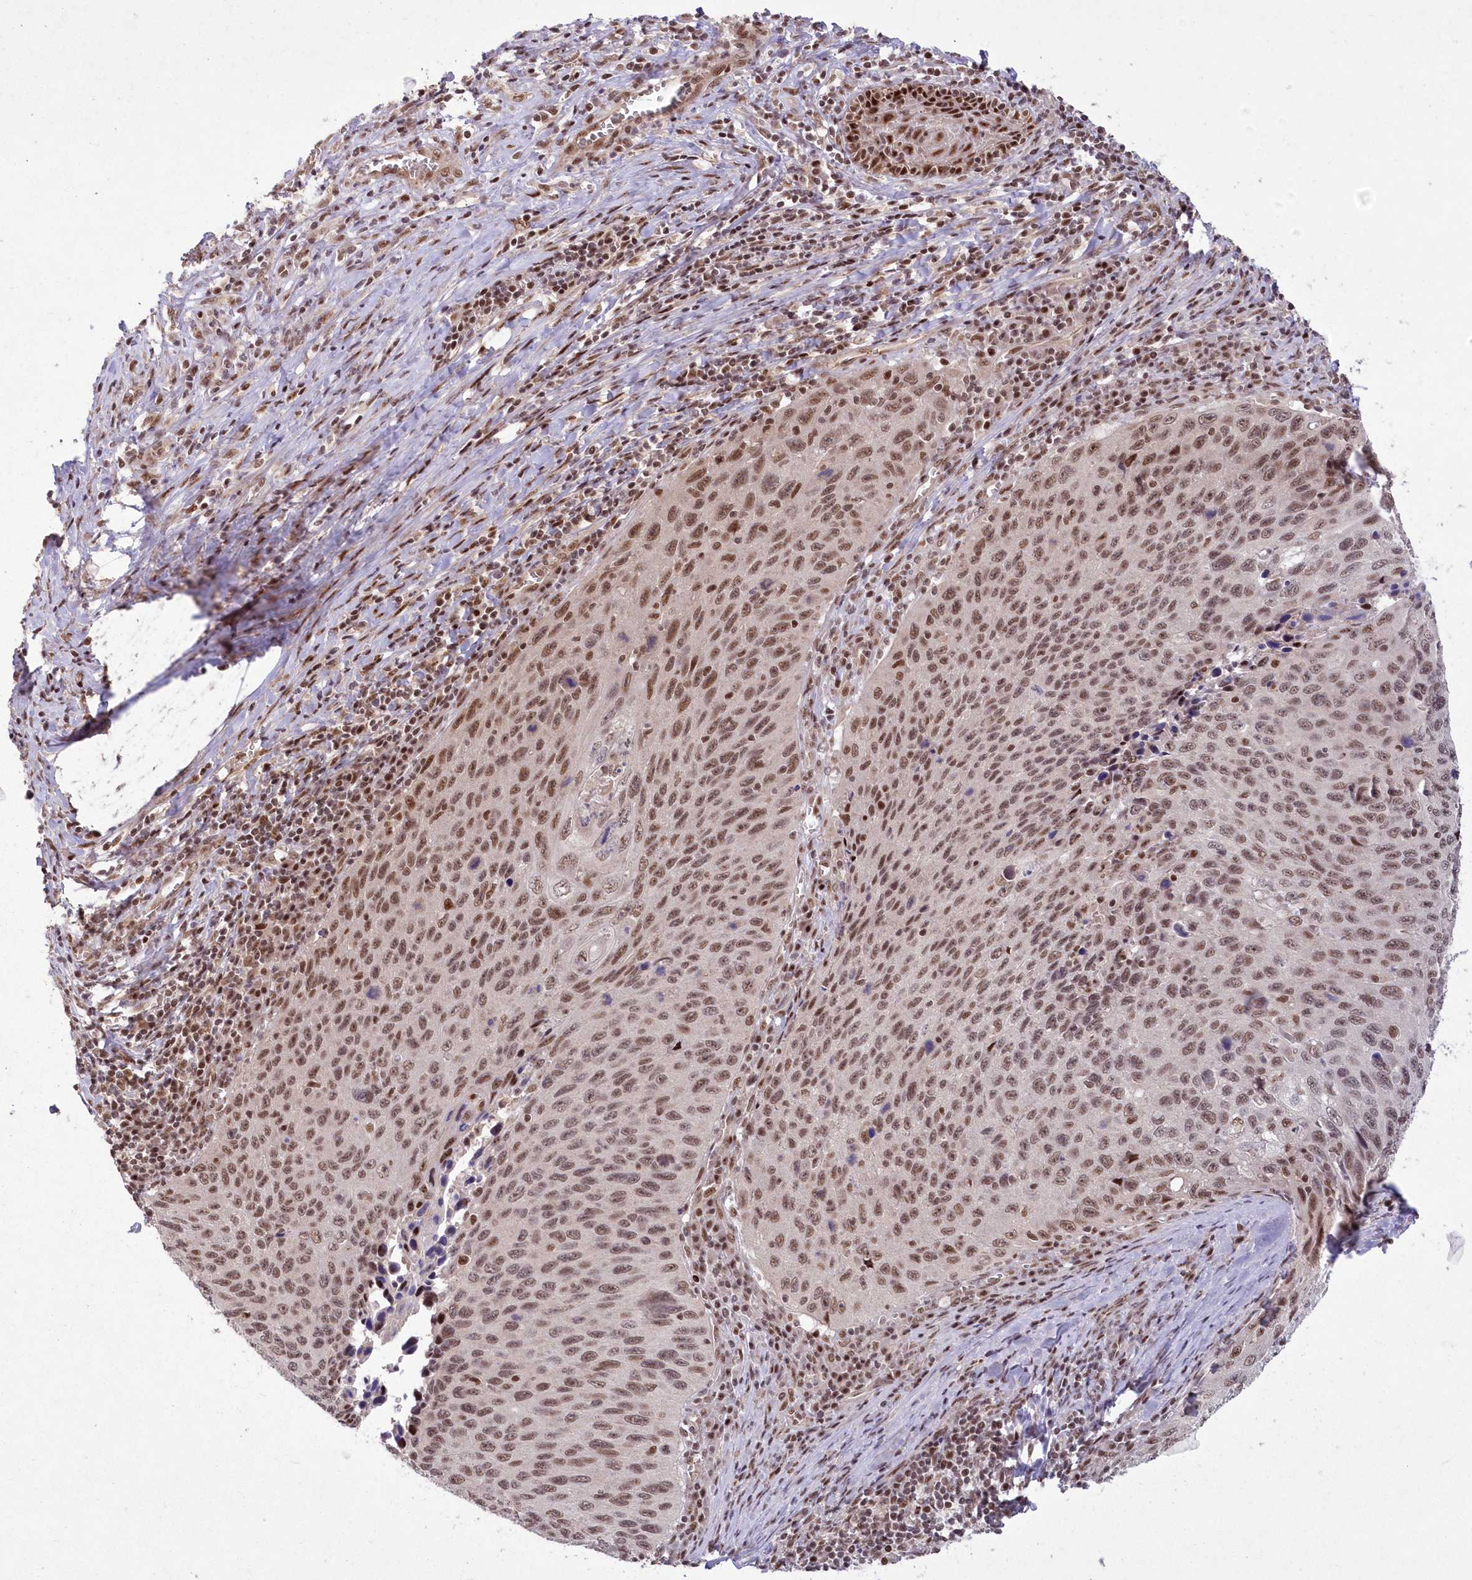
{"staining": {"intensity": "moderate", "quantity": ">75%", "location": "nuclear"}, "tissue": "cervical cancer", "cell_type": "Tumor cells", "image_type": "cancer", "snomed": [{"axis": "morphology", "description": "Squamous cell carcinoma, NOS"}, {"axis": "topography", "description": "Cervix"}], "caption": "This photomicrograph reveals immunohistochemistry (IHC) staining of cervical cancer (squamous cell carcinoma), with medium moderate nuclear expression in about >75% of tumor cells.", "gene": "WBP1L", "patient": {"sex": "female", "age": 53}}